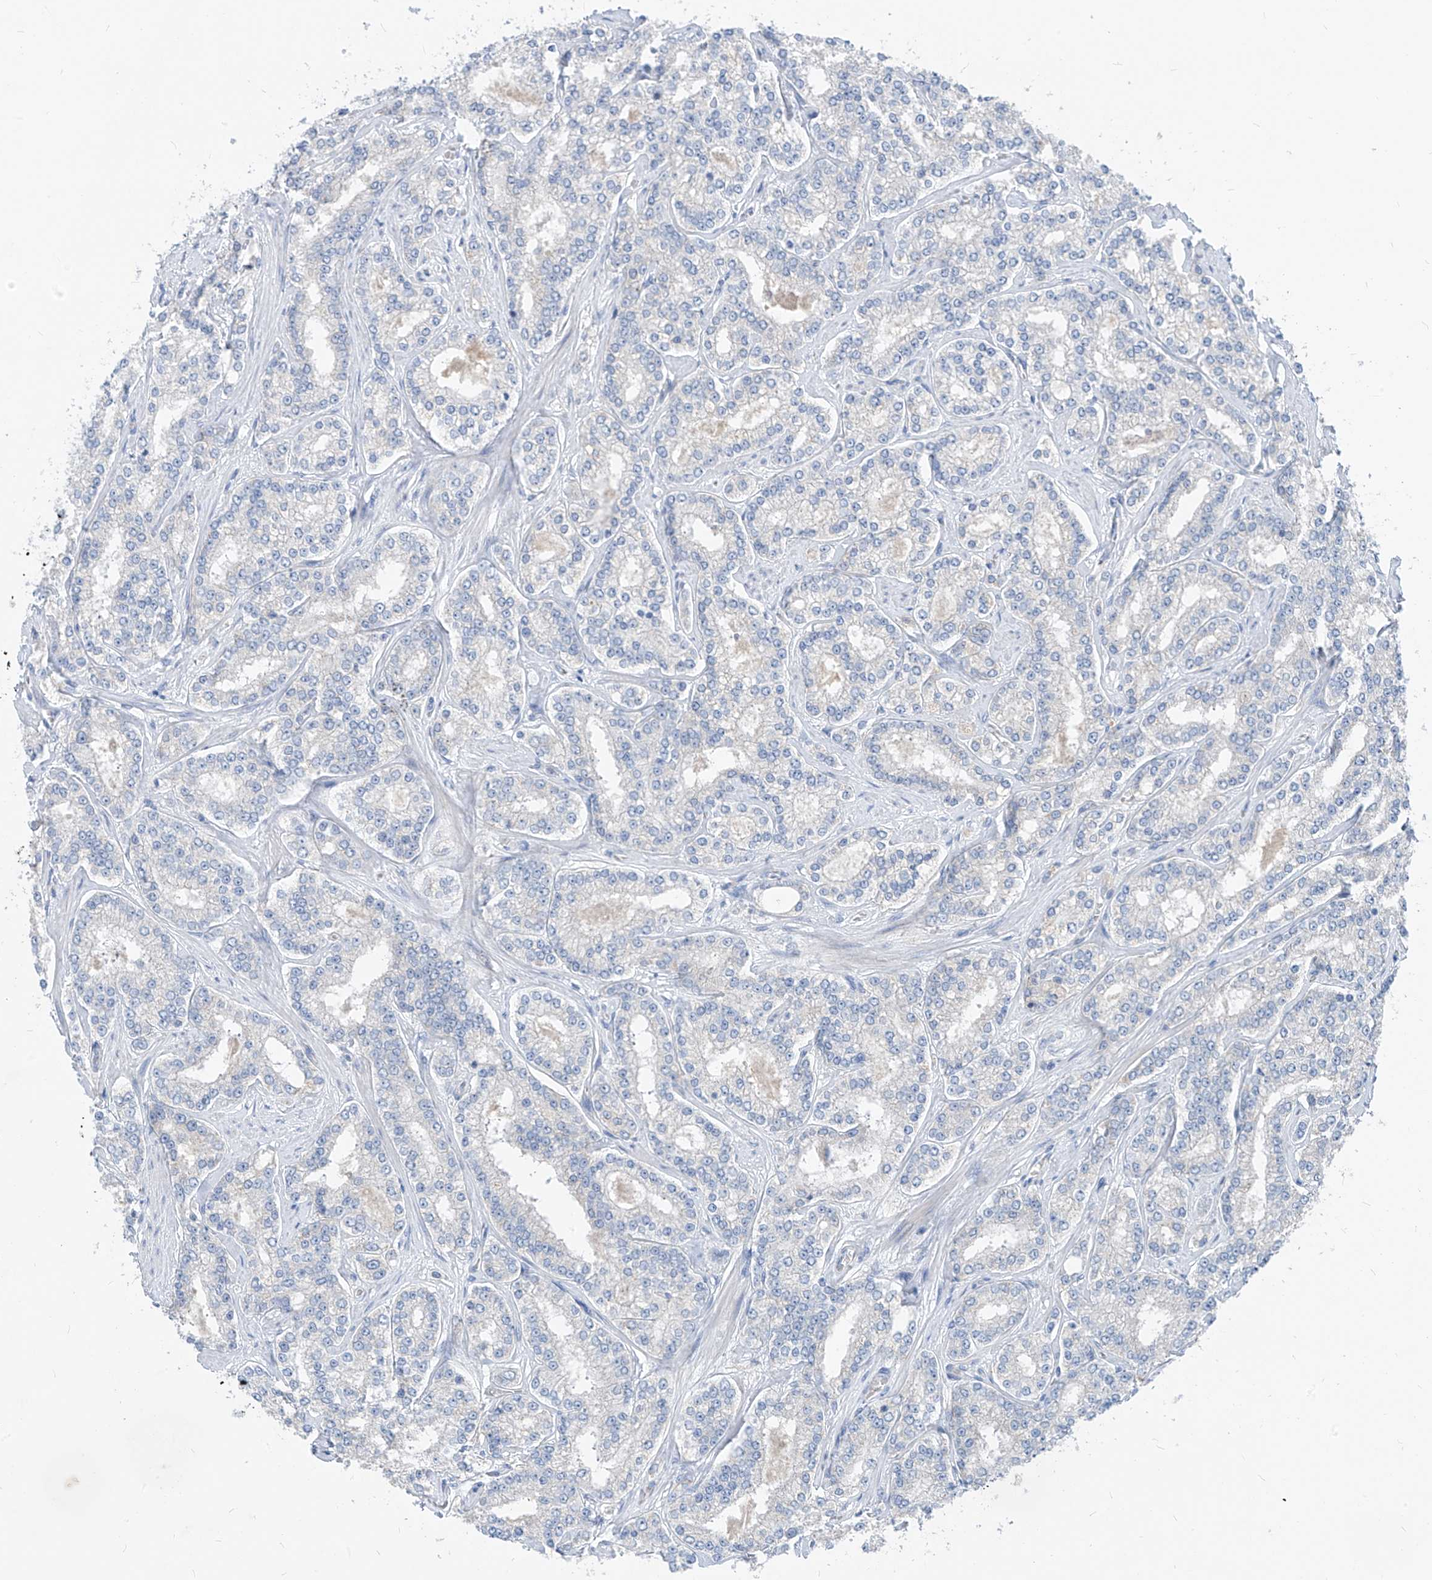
{"staining": {"intensity": "negative", "quantity": "none", "location": "none"}, "tissue": "prostate cancer", "cell_type": "Tumor cells", "image_type": "cancer", "snomed": [{"axis": "morphology", "description": "Normal tissue, NOS"}, {"axis": "morphology", "description": "Adenocarcinoma, High grade"}, {"axis": "topography", "description": "Prostate"}], "caption": "An image of human adenocarcinoma (high-grade) (prostate) is negative for staining in tumor cells.", "gene": "LDAH", "patient": {"sex": "male", "age": 83}}